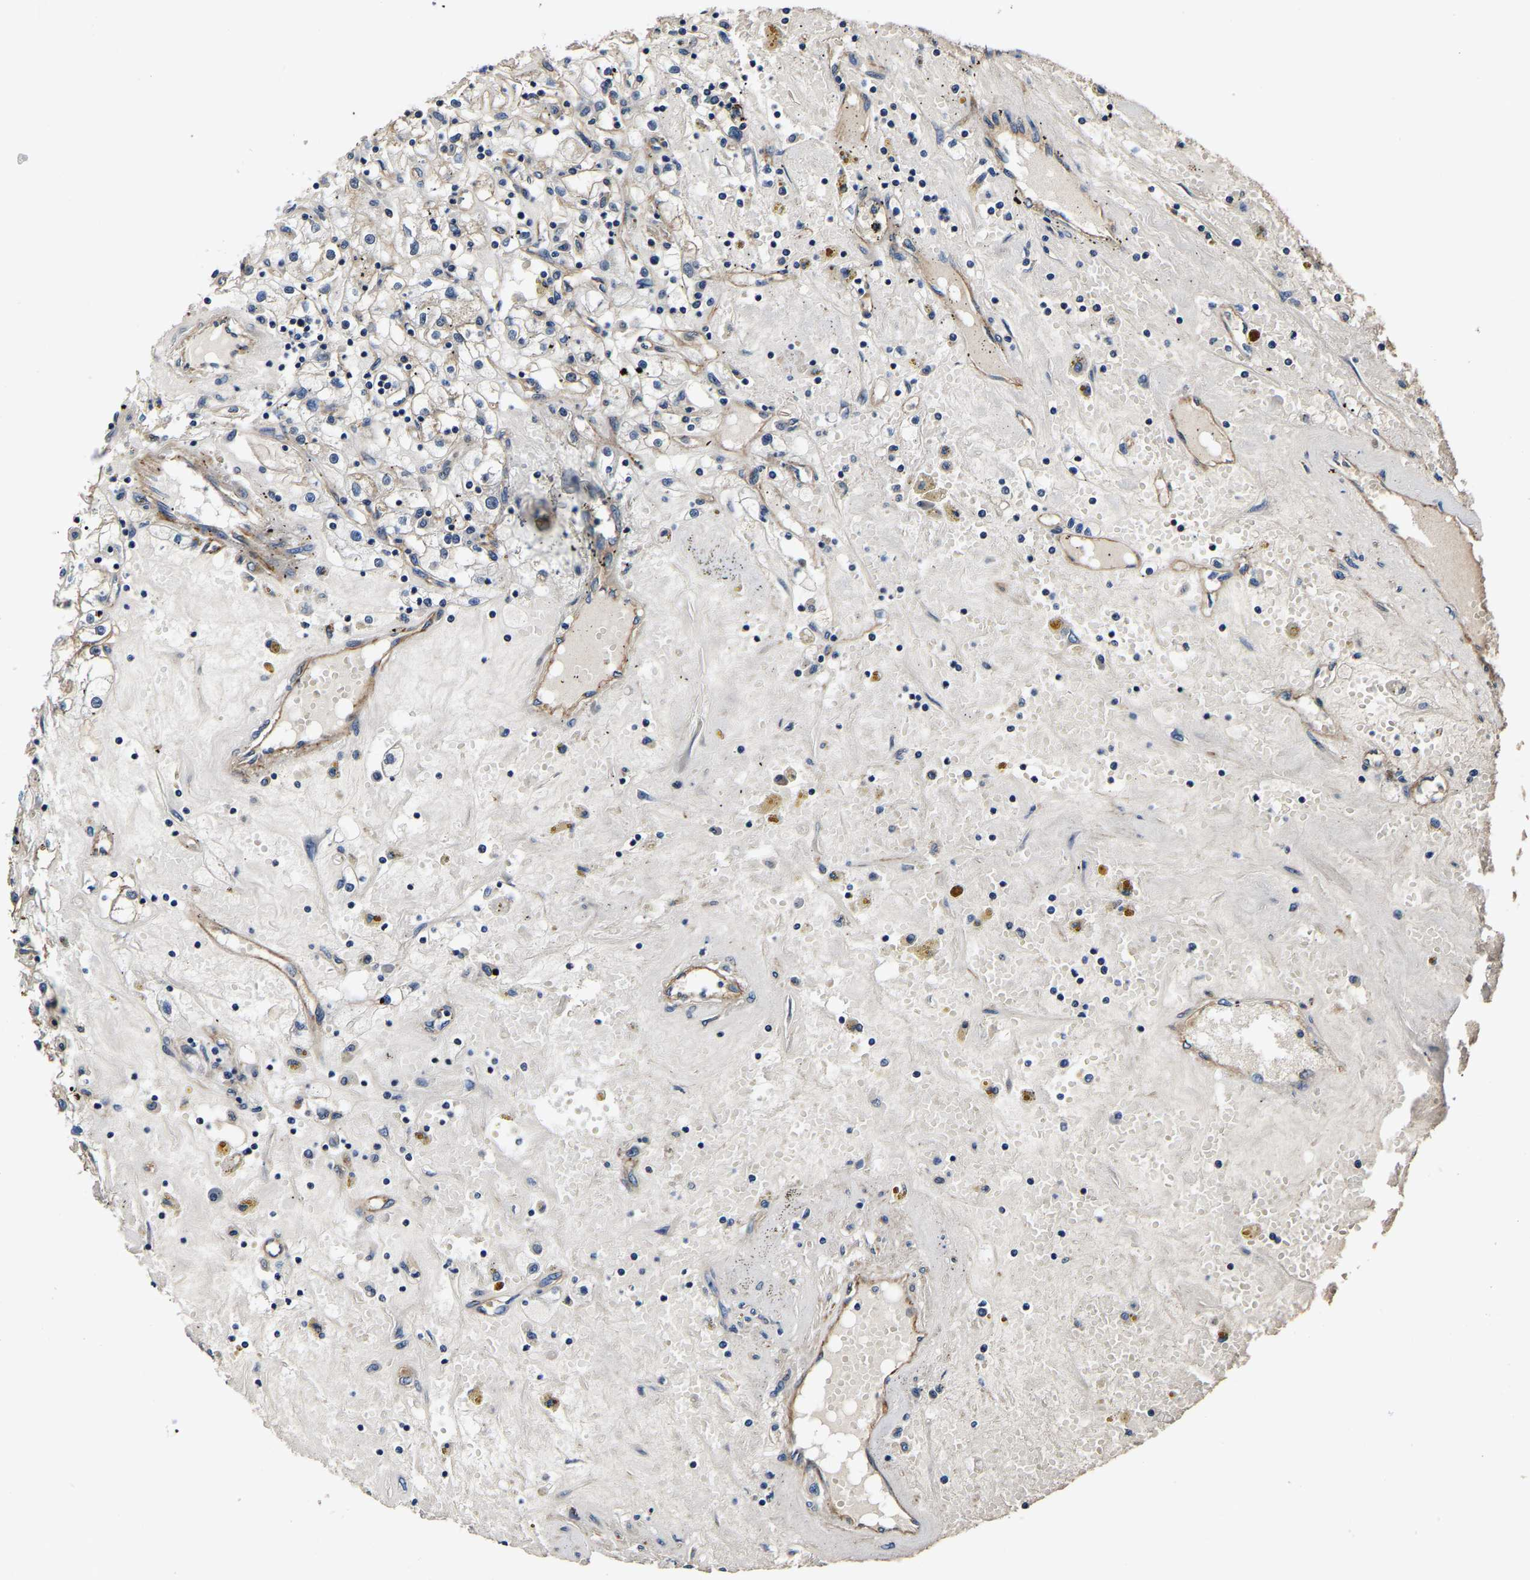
{"staining": {"intensity": "weak", "quantity": ">75%", "location": "cytoplasmic/membranous"}, "tissue": "renal cancer", "cell_type": "Tumor cells", "image_type": "cancer", "snomed": [{"axis": "morphology", "description": "Adenocarcinoma, NOS"}, {"axis": "topography", "description": "Kidney"}], "caption": "Weak cytoplasmic/membranous staining is appreciated in about >75% of tumor cells in renal adenocarcinoma.", "gene": "SH3GLB1", "patient": {"sex": "male", "age": 56}}